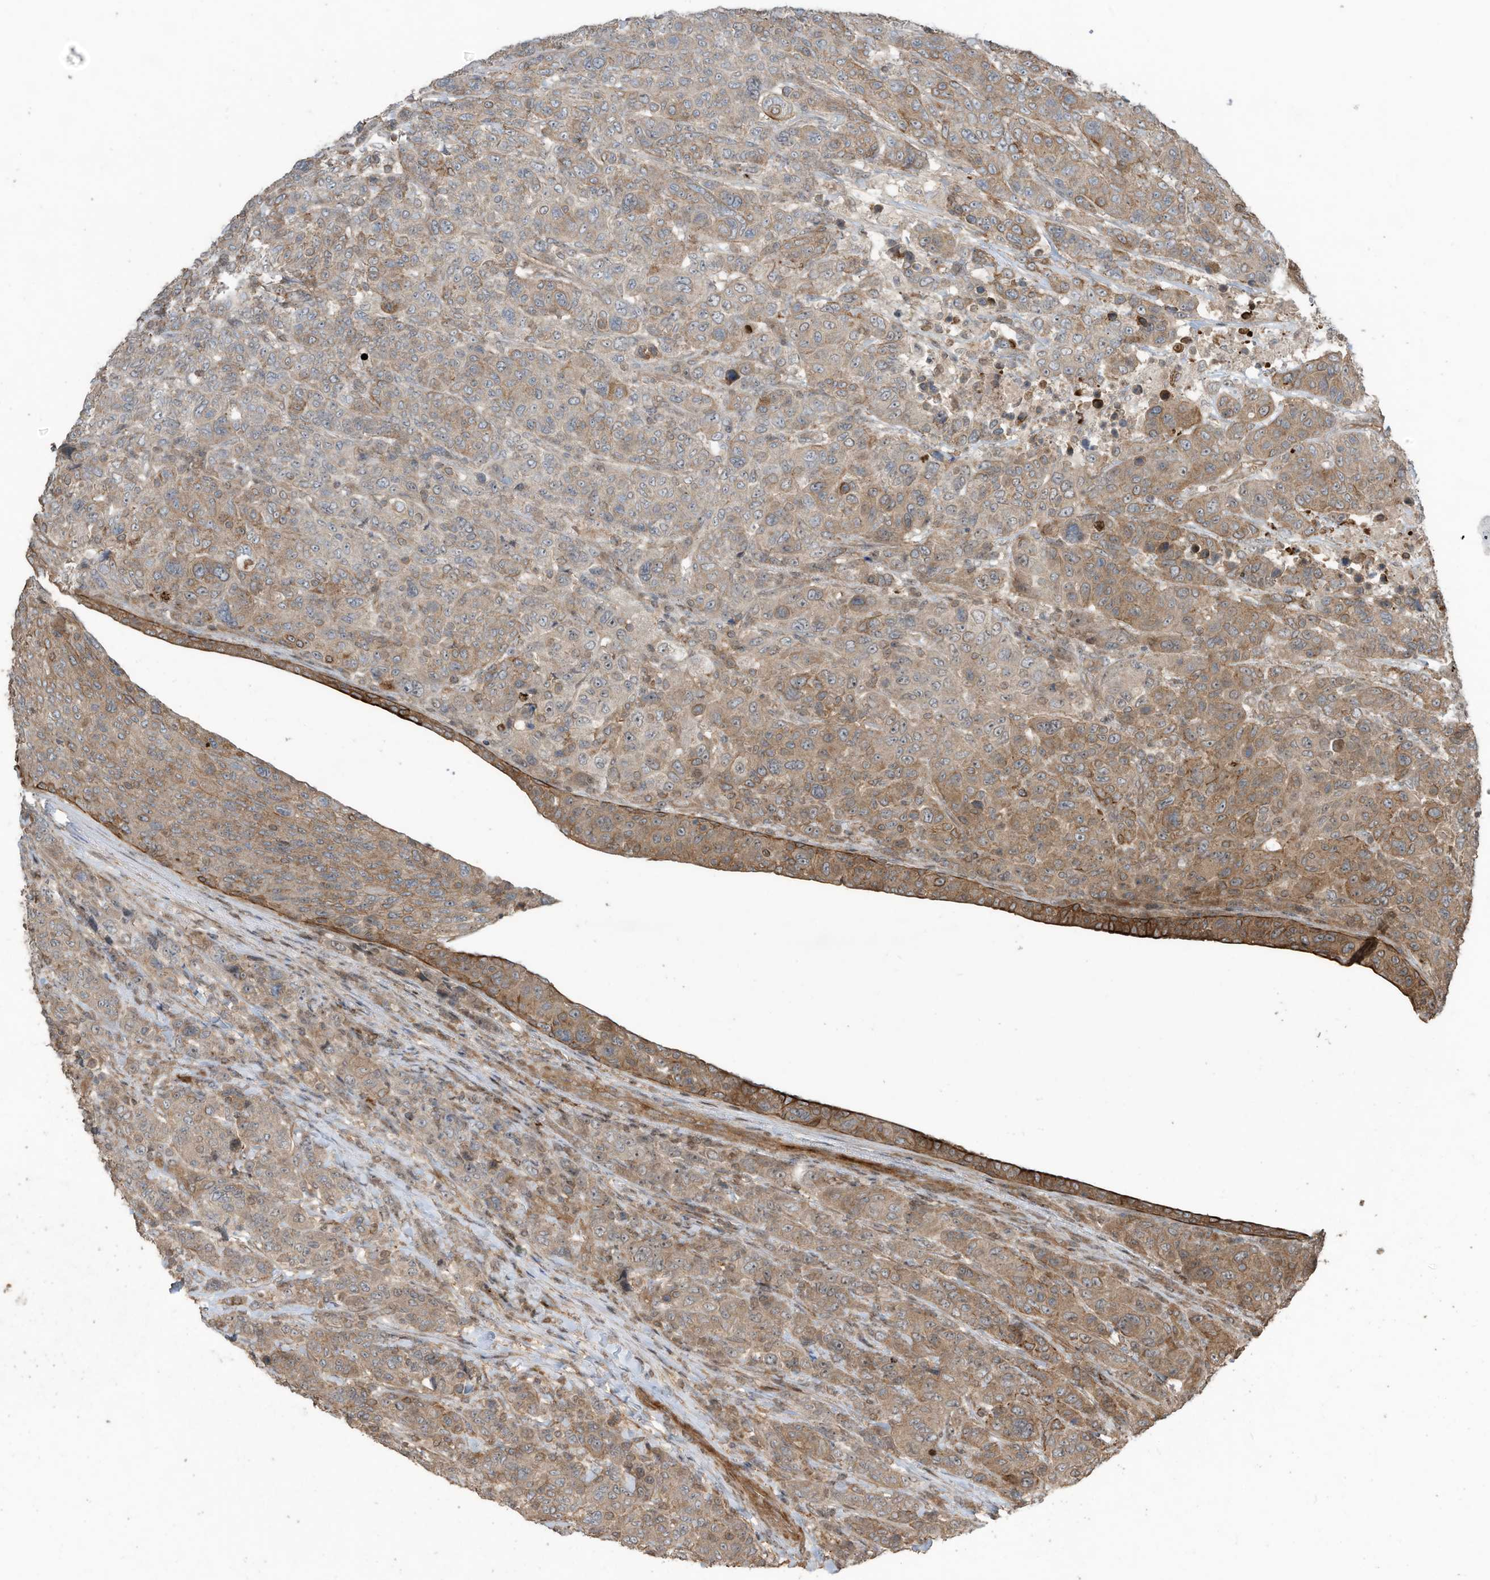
{"staining": {"intensity": "moderate", "quantity": ">75%", "location": "cytoplasmic/membranous"}, "tissue": "breast cancer", "cell_type": "Tumor cells", "image_type": "cancer", "snomed": [{"axis": "morphology", "description": "Duct carcinoma"}, {"axis": "topography", "description": "Breast"}], "caption": "Breast cancer (intraductal carcinoma) stained for a protein (brown) reveals moderate cytoplasmic/membranous positive staining in about >75% of tumor cells.", "gene": "ZNF653", "patient": {"sex": "female", "age": 37}}